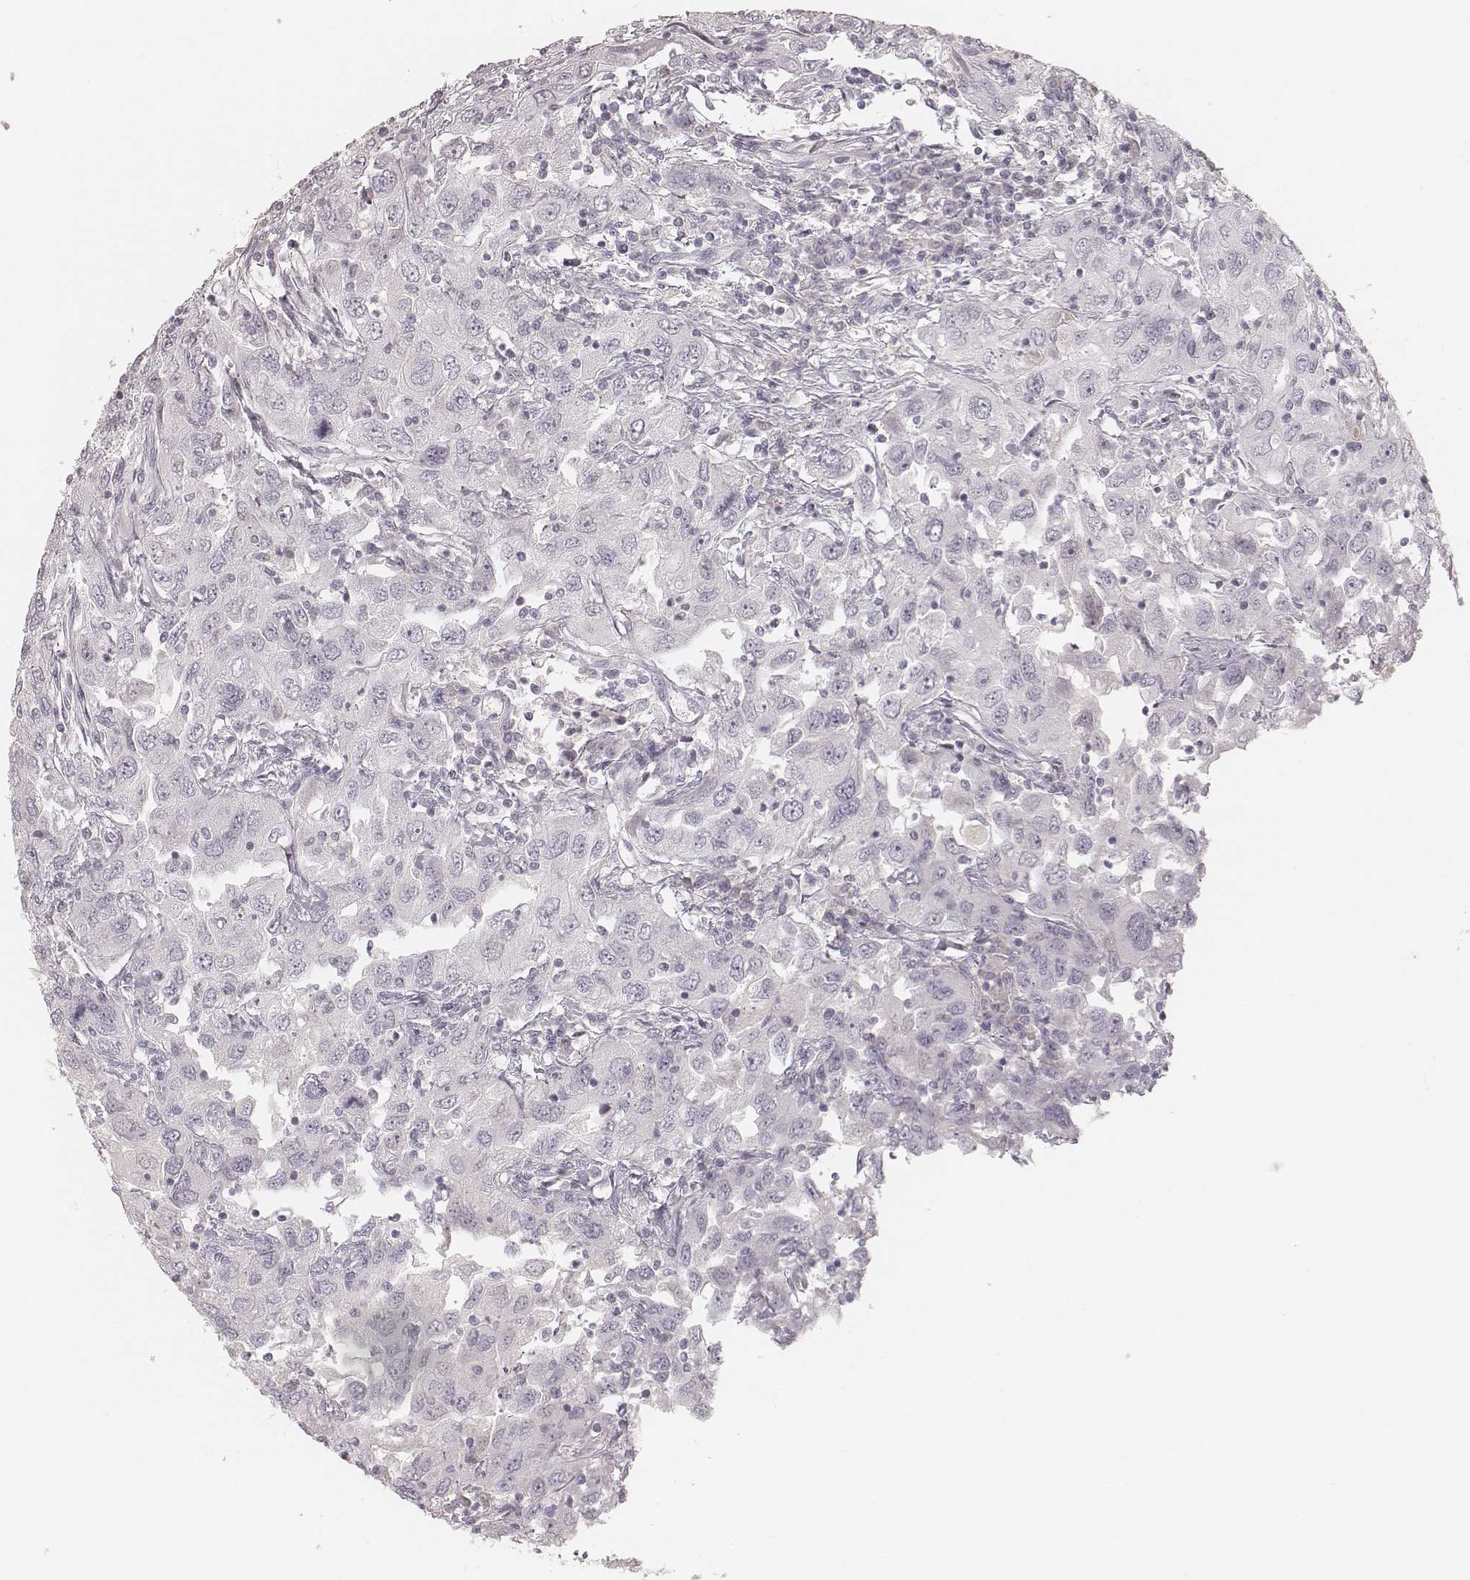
{"staining": {"intensity": "negative", "quantity": "none", "location": "none"}, "tissue": "urothelial cancer", "cell_type": "Tumor cells", "image_type": "cancer", "snomed": [{"axis": "morphology", "description": "Urothelial carcinoma, High grade"}, {"axis": "topography", "description": "Urinary bladder"}], "caption": "High power microscopy micrograph of an IHC micrograph of urothelial cancer, revealing no significant staining in tumor cells.", "gene": "KRT31", "patient": {"sex": "male", "age": 76}}